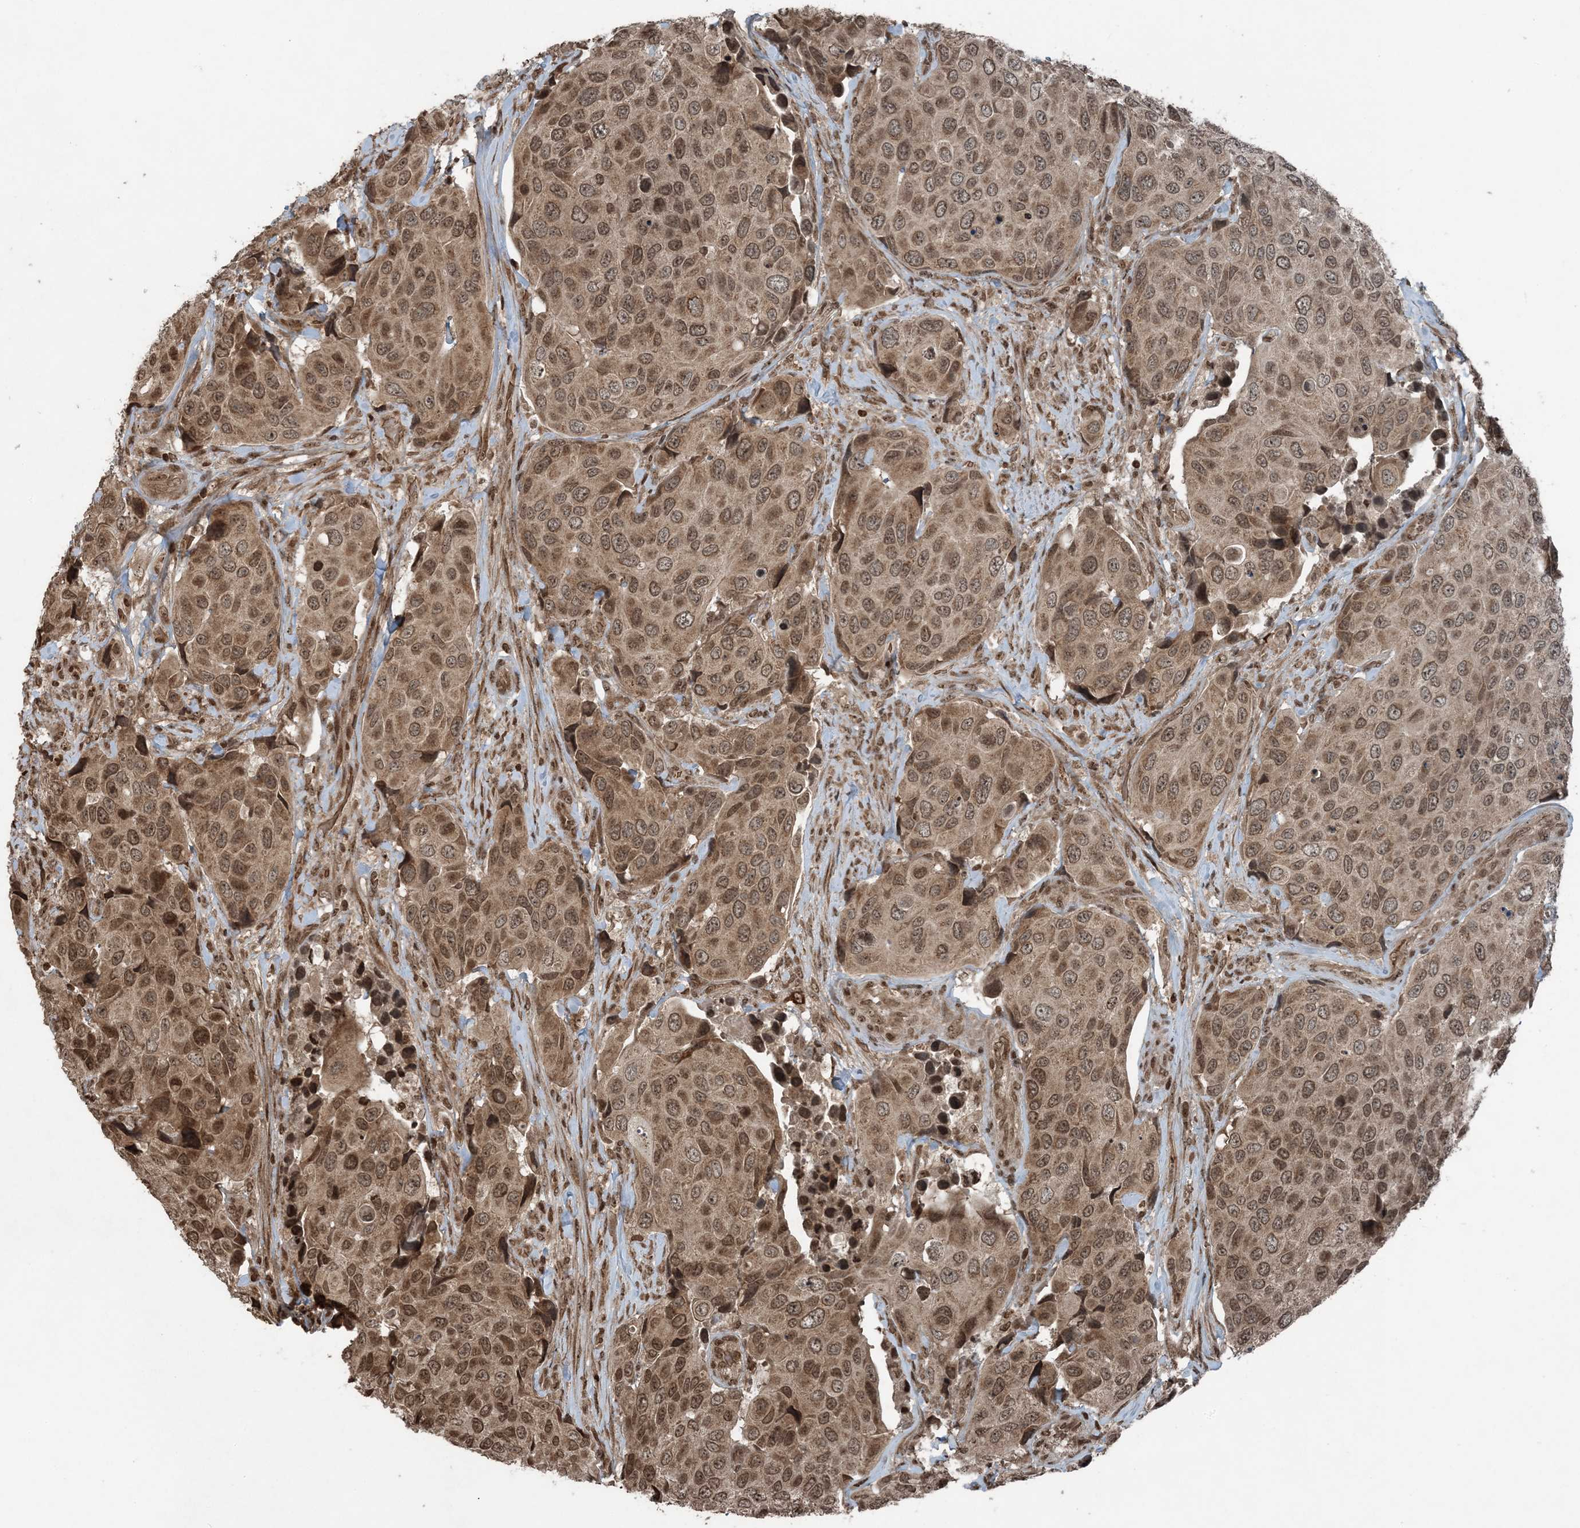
{"staining": {"intensity": "moderate", "quantity": ">75%", "location": "cytoplasmic/membranous,nuclear"}, "tissue": "urothelial cancer", "cell_type": "Tumor cells", "image_type": "cancer", "snomed": [{"axis": "morphology", "description": "Urothelial carcinoma, High grade"}, {"axis": "topography", "description": "Urinary bladder"}], "caption": "This photomicrograph displays immunohistochemistry (IHC) staining of high-grade urothelial carcinoma, with medium moderate cytoplasmic/membranous and nuclear positivity in about >75% of tumor cells.", "gene": "ZFAND2B", "patient": {"sex": "male", "age": 74}}